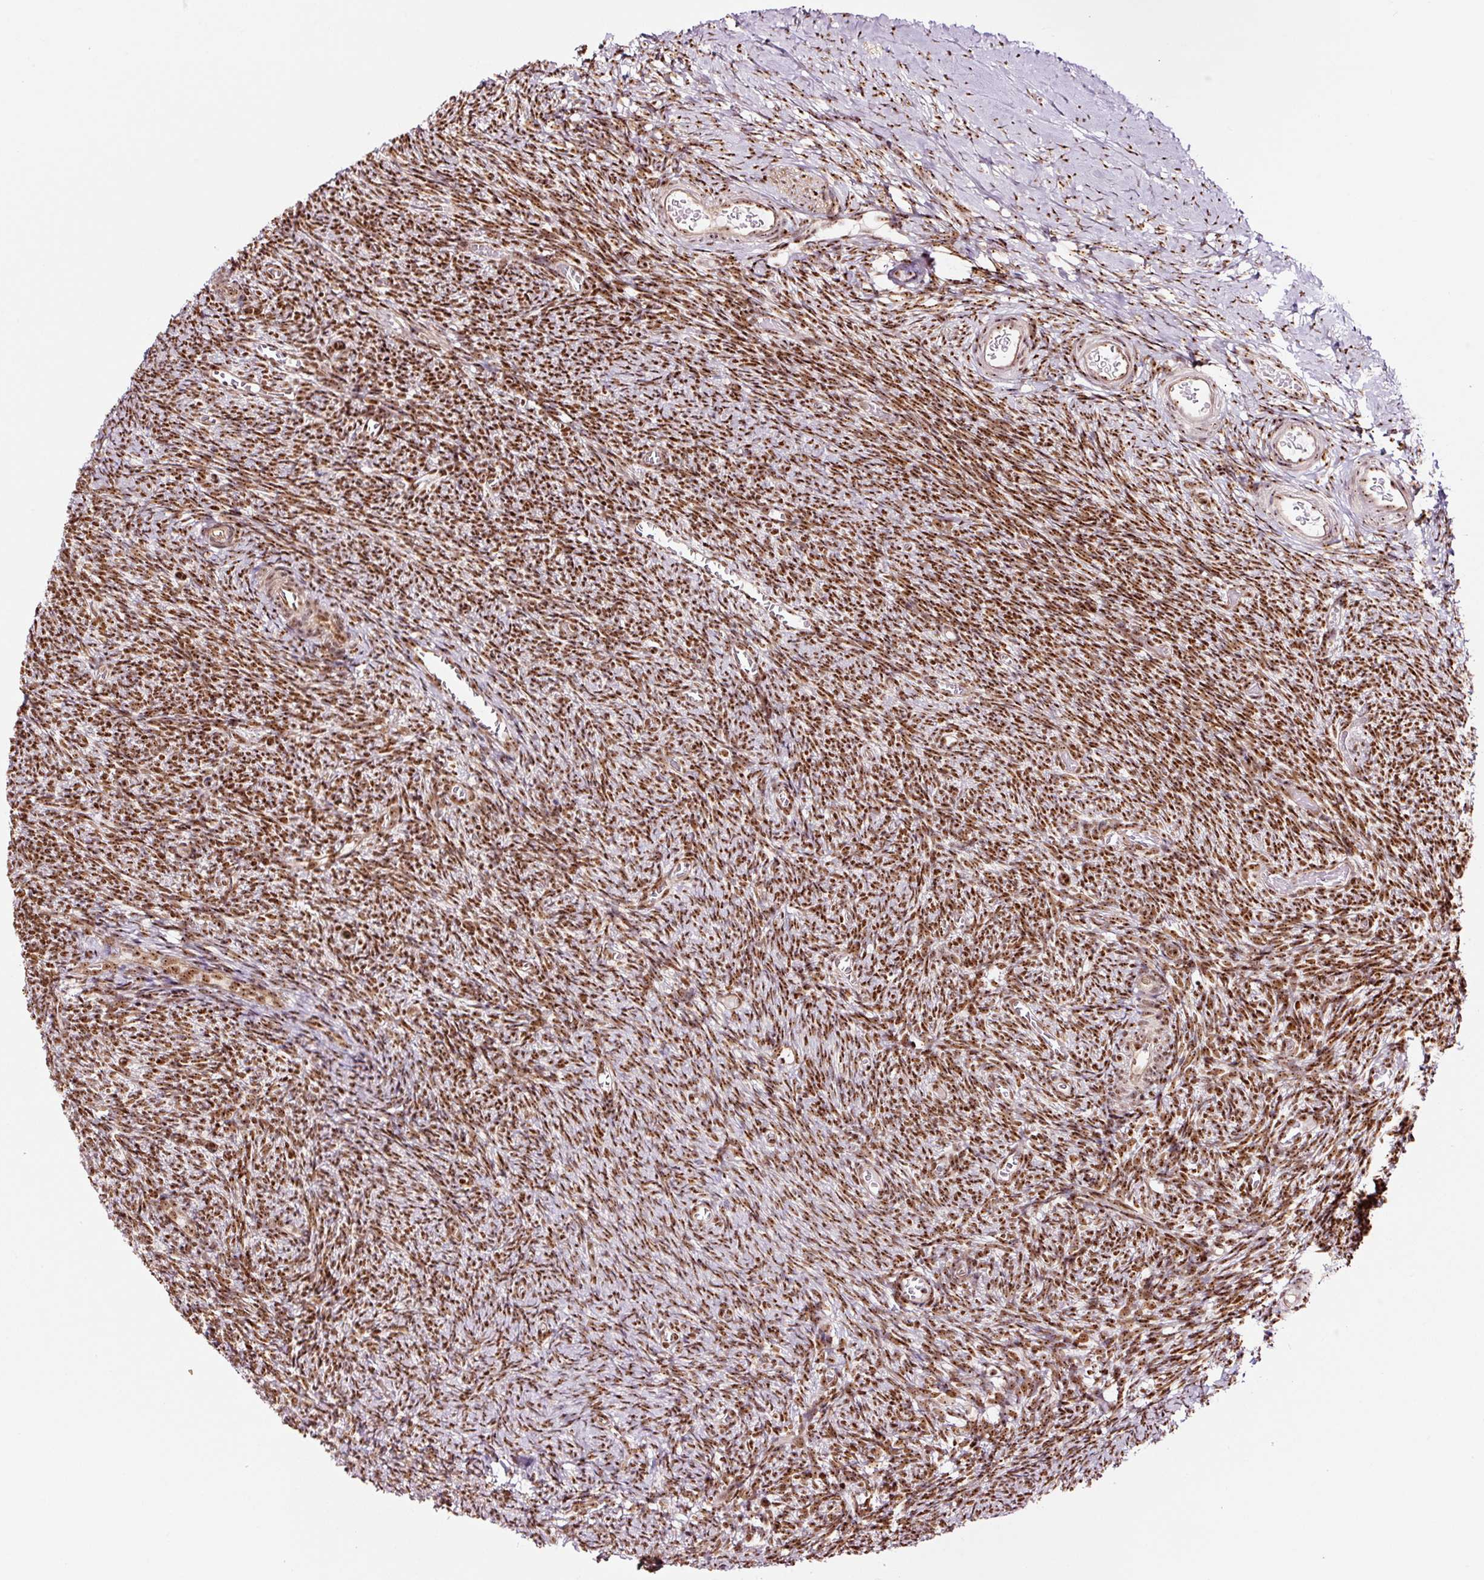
{"staining": {"intensity": "strong", "quantity": ">75%", "location": "nuclear"}, "tissue": "ovary", "cell_type": "Follicle cells", "image_type": "normal", "snomed": [{"axis": "morphology", "description": "Normal tissue, NOS"}, {"axis": "topography", "description": "Ovary"}], "caption": "Immunohistochemistry of normal ovary demonstrates high levels of strong nuclear staining in approximately >75% of follicle cells.", "gene": "GNL3", "patient": {"sex": "female", "age": 39}}